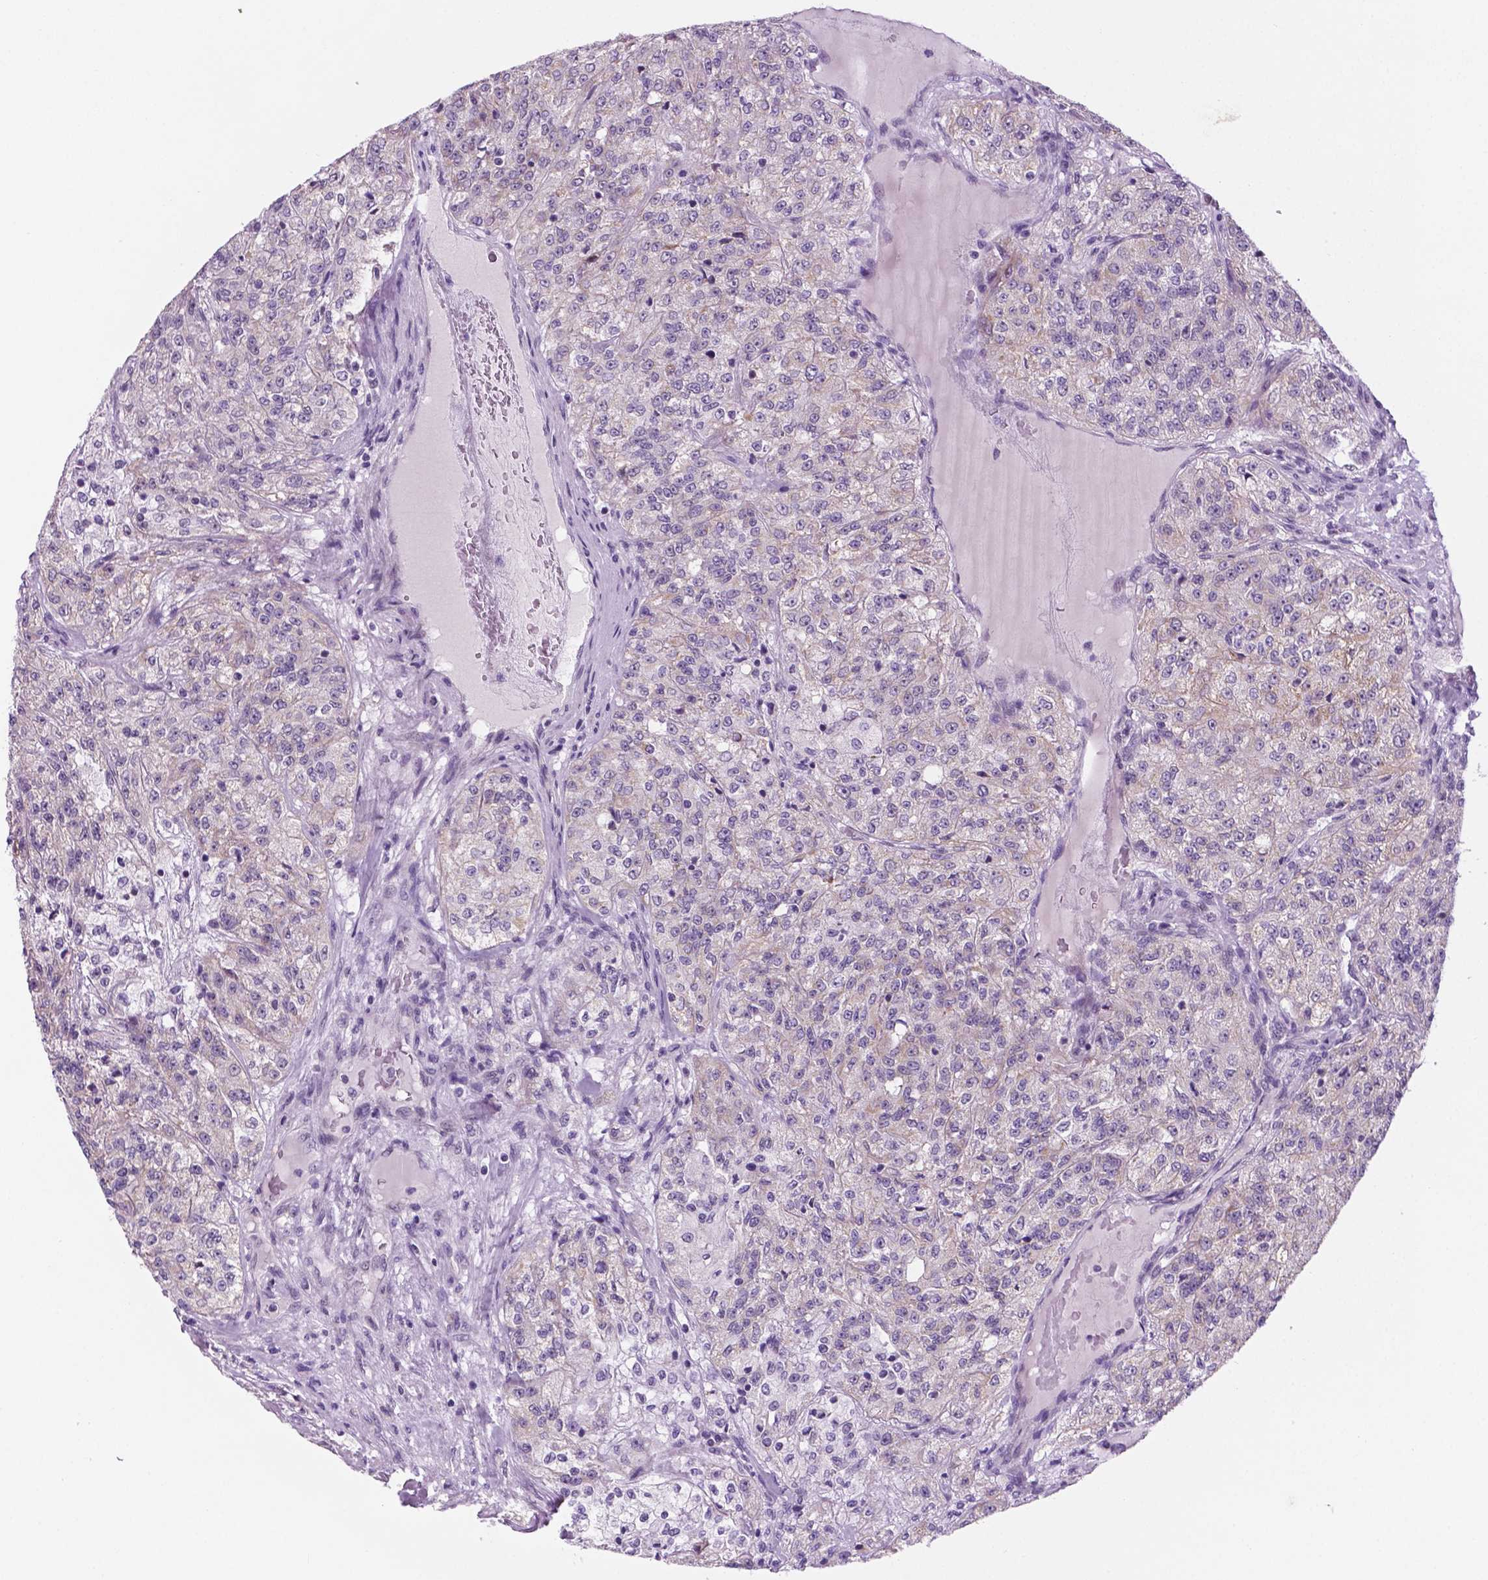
{"staining": {"intensity": "negative", "quantity": "none", "location": "none"}, "tissue": "renal cancer", "cell_type": "Tumor cells", "image_type": "cancer", "snomed": [{"axis": "morphology", "description": "Adenocarcinoma, NOS"}, {"axis": "topography", "description": "Kidney"}], "caption": "Histopathology image shows no protein positivity in tumor cells of renal cancer tissue.", "gene": "C18orf21", "patient": {"sex": "female", "age": 63}}